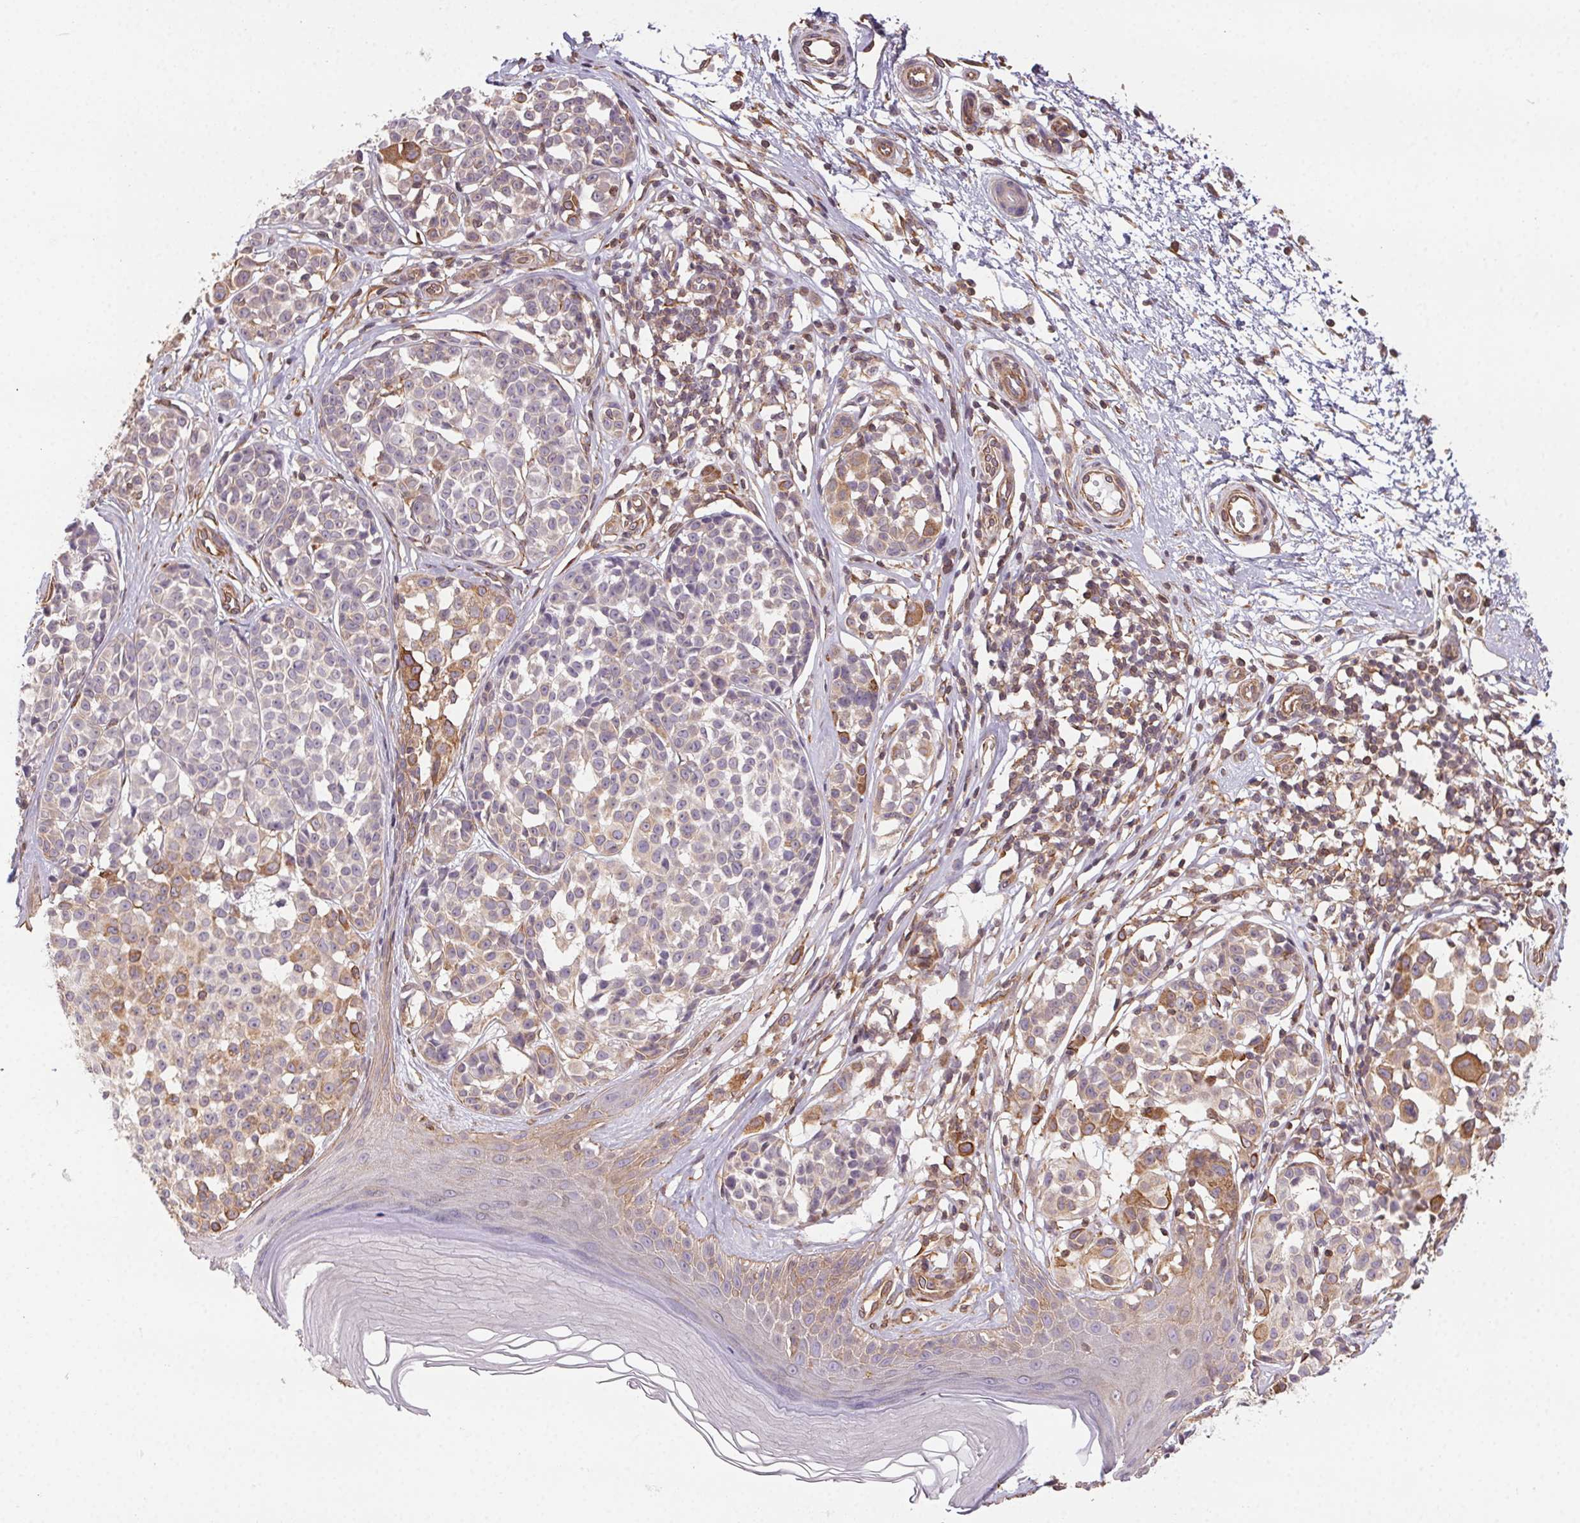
{"staining": {"intensity": "moderate", "quantity": "25%-75%", "location": "cytoplasmic/membranous"}, "tissue": "melanoma", "cell_type": "Tumor cells", "image_type": "cancer", "snomed": [{"axis": "morphology", "description": "Malignant melanoma, NOS"}, {"axis": "topography", "description": "Skin"}], "caption": "About 25%-75% of tumor cells in human melanoma show moderate cytoplasmic/membranous protein staining as visualized by brown immunohistochemical staining.", "gene": "PLA2G4F", "patient": {"sex": "female", "age": 90}}